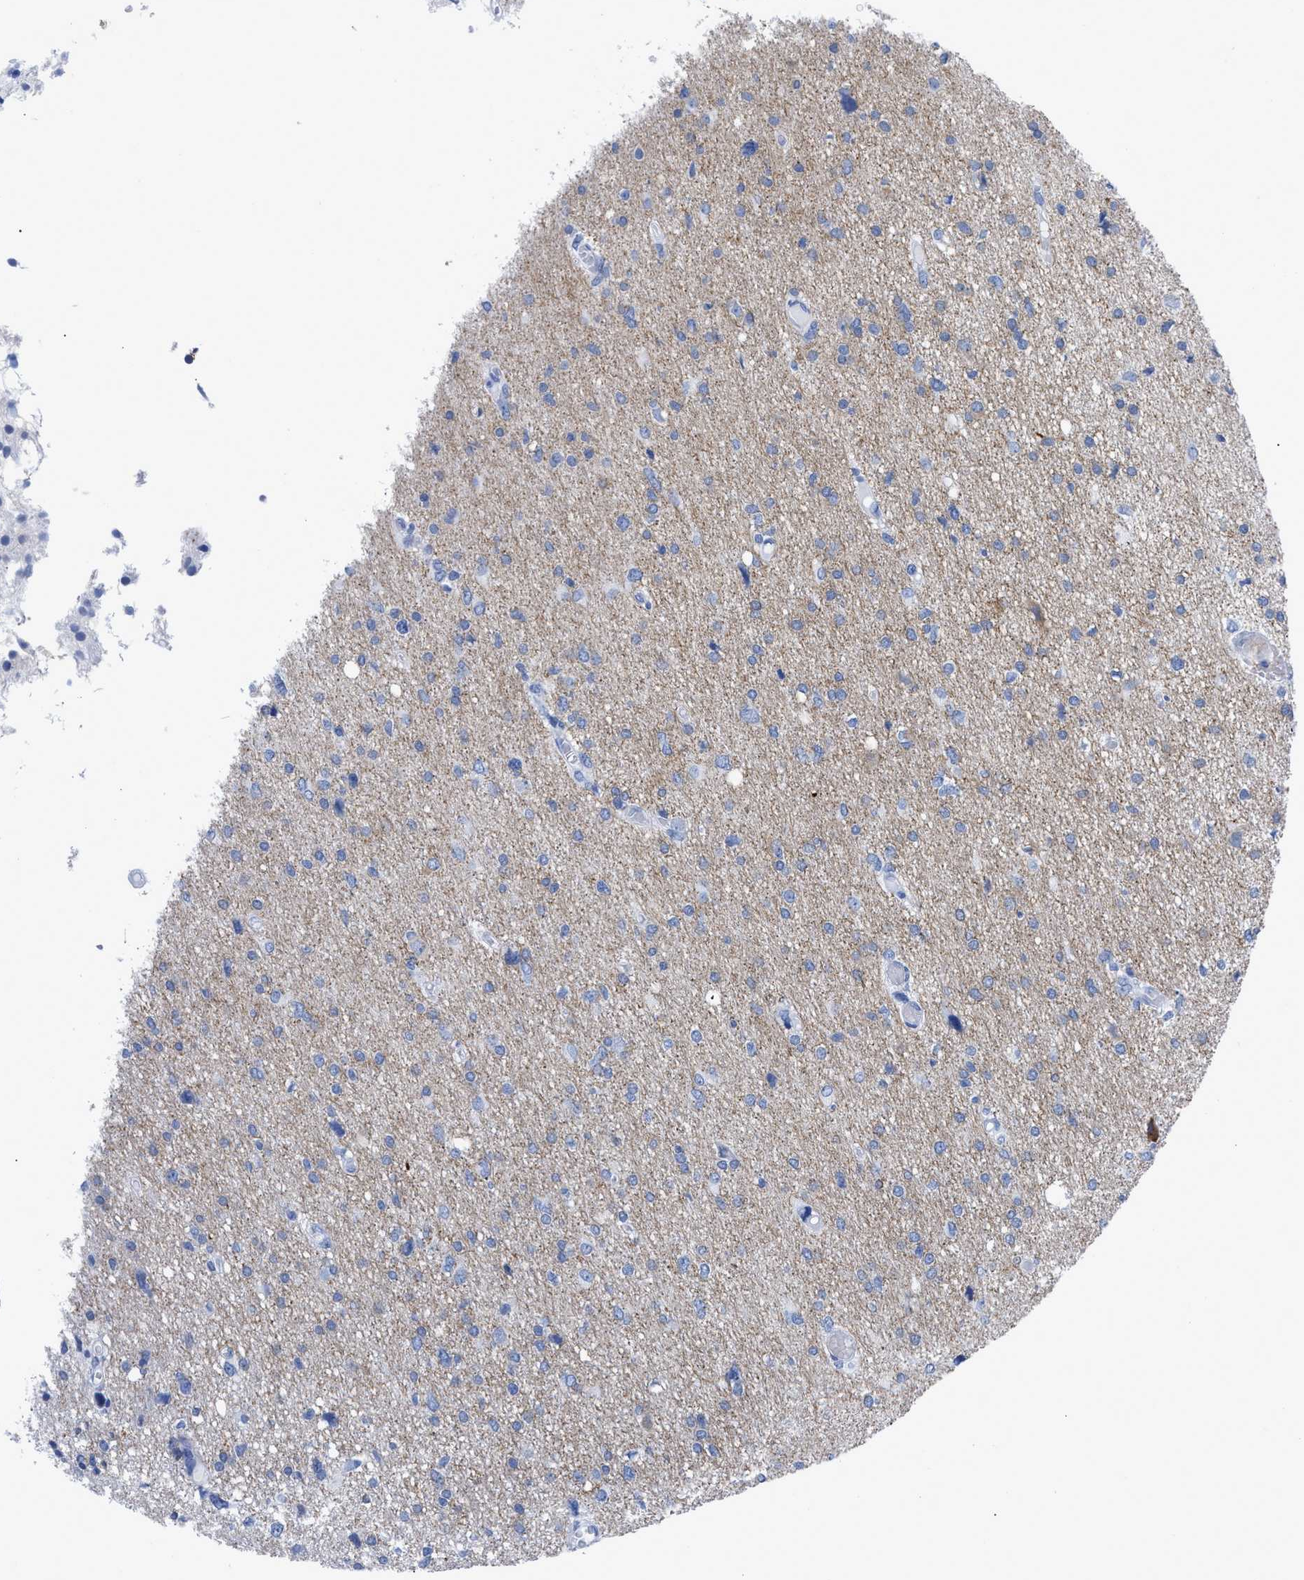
{"staining": {"intensity": "negative", "quantity": "none", "location": "none"}, "tissue": "glioma", "cell_type": "Tumor cells", "image_type": "cancer", "snomed": [{"axis": "morphology", "description": "Glioma, malignant, High grade"}, {"axis": "topography", "description": "Brain"}], "caption": "An immunohistochemistry (IHC) micrograph of glioma is shown. There is no staining in tumor cells of glioma.", "gene": "DUSP26", "patient": {"sex": "female", "age": 59}}